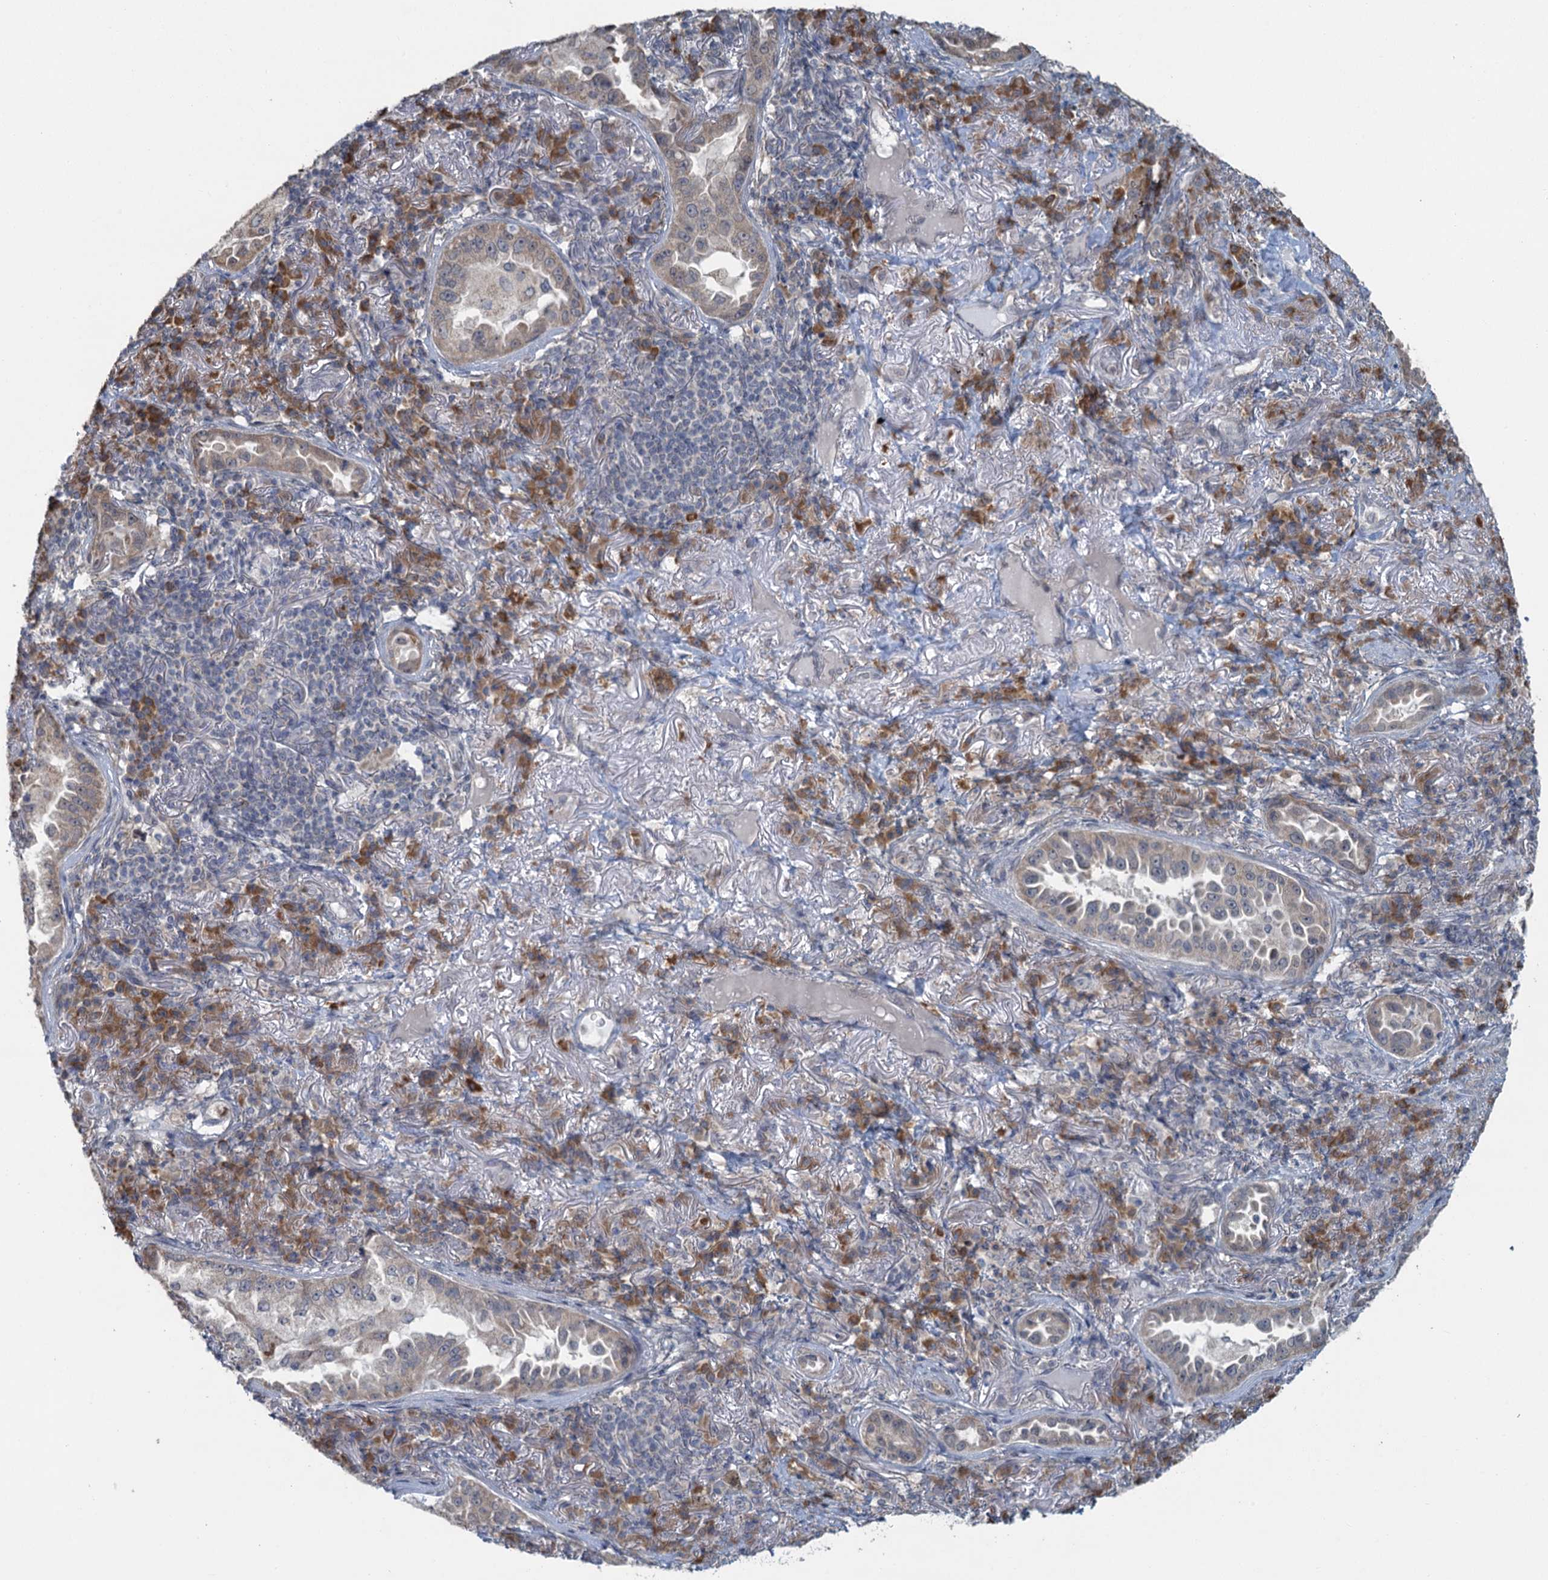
{"staining": {"intensity": "weak", "quantity": "<25%", "location": "cytoplasmic/membranous"}, "tissue": "lung cancer", "cell_type": "Tumor cells", "image_type": "cancer", "snomed": [{"axis": "morphology", "description": "Adenocarcinoma, NOS"}, {"axis": "topography", "description": "Lung"}], "caption": "Lung cancer (adenocarcinoma) was stained to show a protein in brown. There is no significant staining in tumor cells.", "gene": "TEX35", "patient": {"sex": "female", "age": 69}}